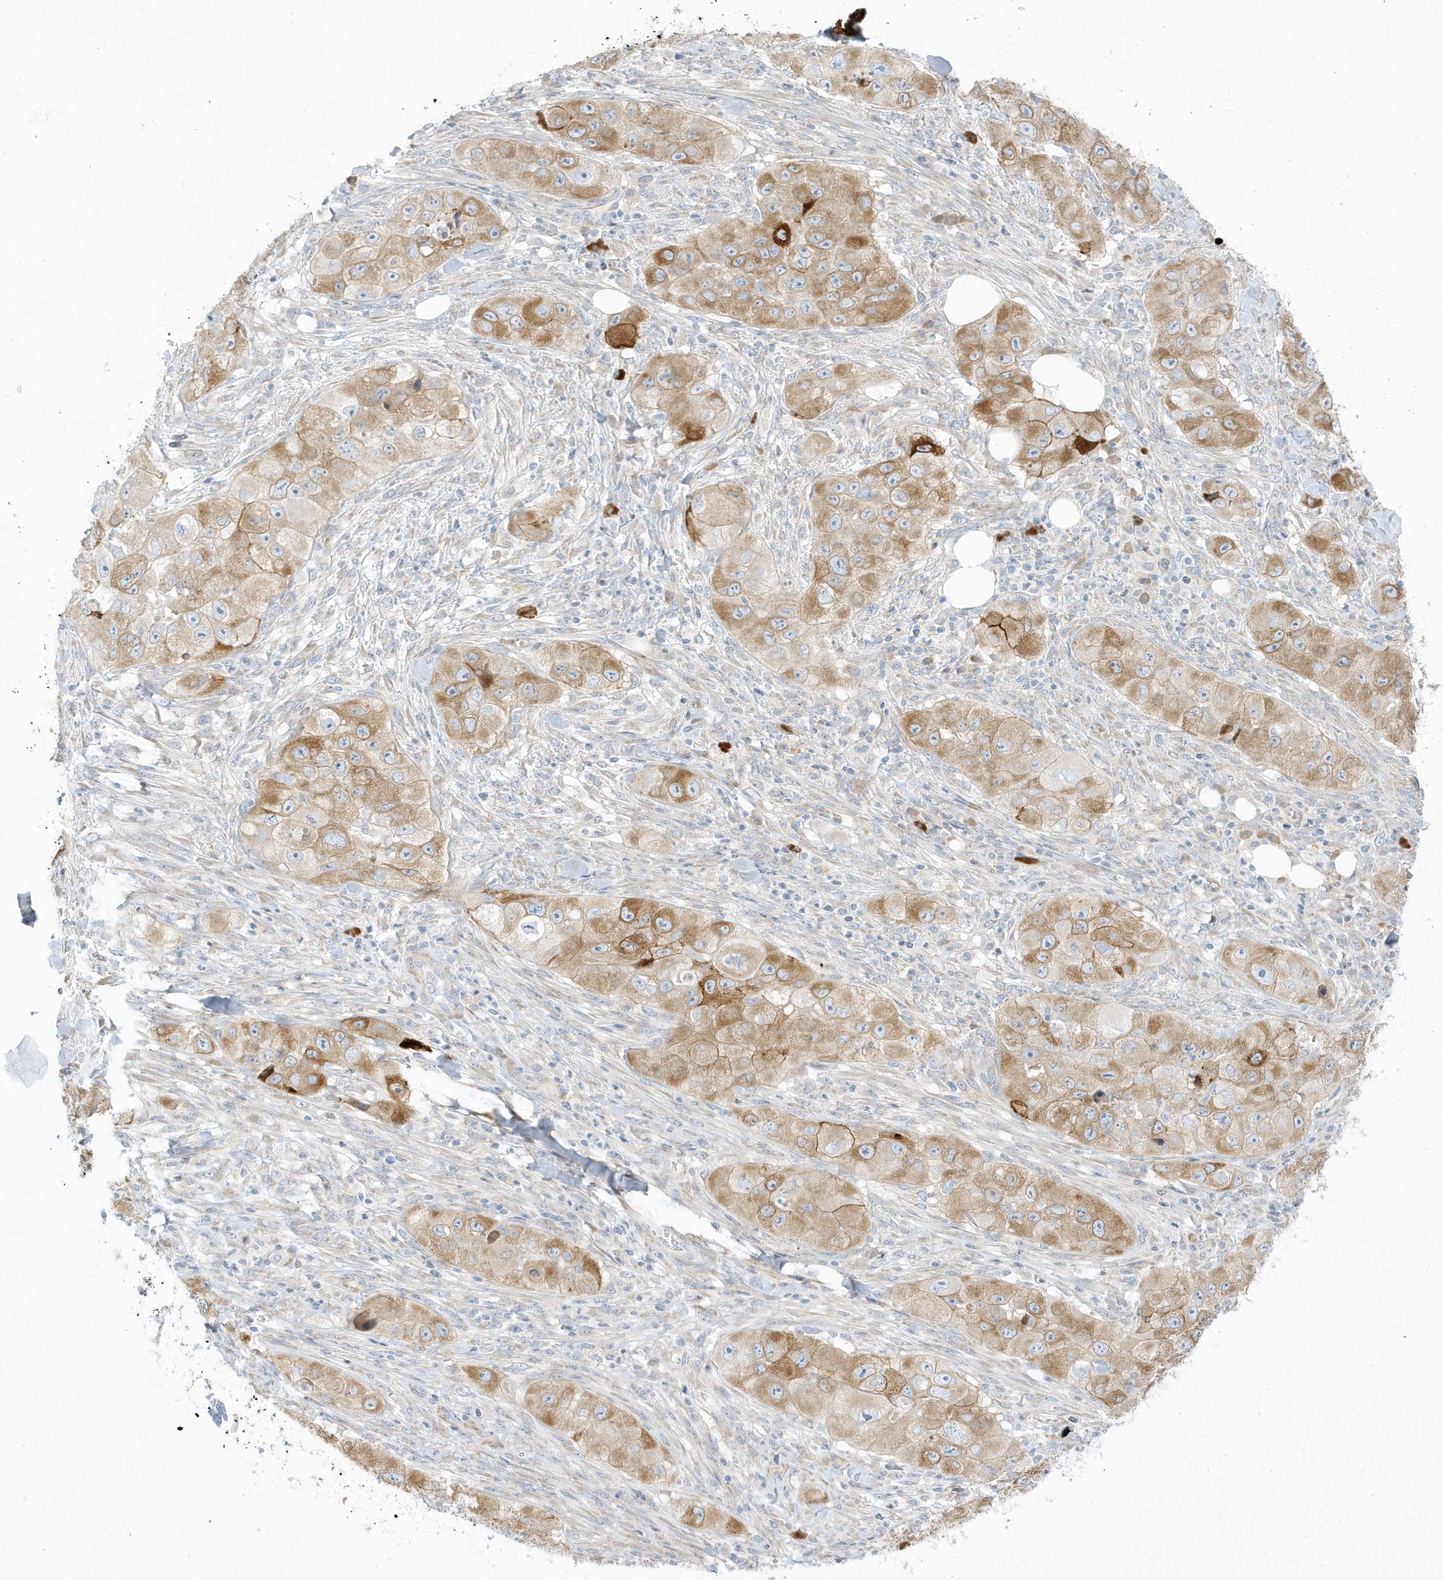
{"staining": {"intensity": "moderate", "quantity": ">75%", "location": "cytoplasmic/membranous"}, "tissue": "skin cancer", "cell_type": "Tumor cells", "image_type": "cancer", "snomed": [{"axis": "morphology", "description": "Squamous cell carcinoma, NOS"}, {"axis": "topography", "description": "Skin"}, {"axis": "topography", "description": "Subcutis"}], "caption": "IHC micrograph of neoplastic tissue: human skin squamous cell carcinoma stained using IHC shows medium levels of moderate protein expression localized specifically in the cytoplasmic/membranous of tumor cells, appearing as a cytoplasmic/membranous brown color.", "gene": "THADA", "patient": {"sex": "male", "age": 73}}